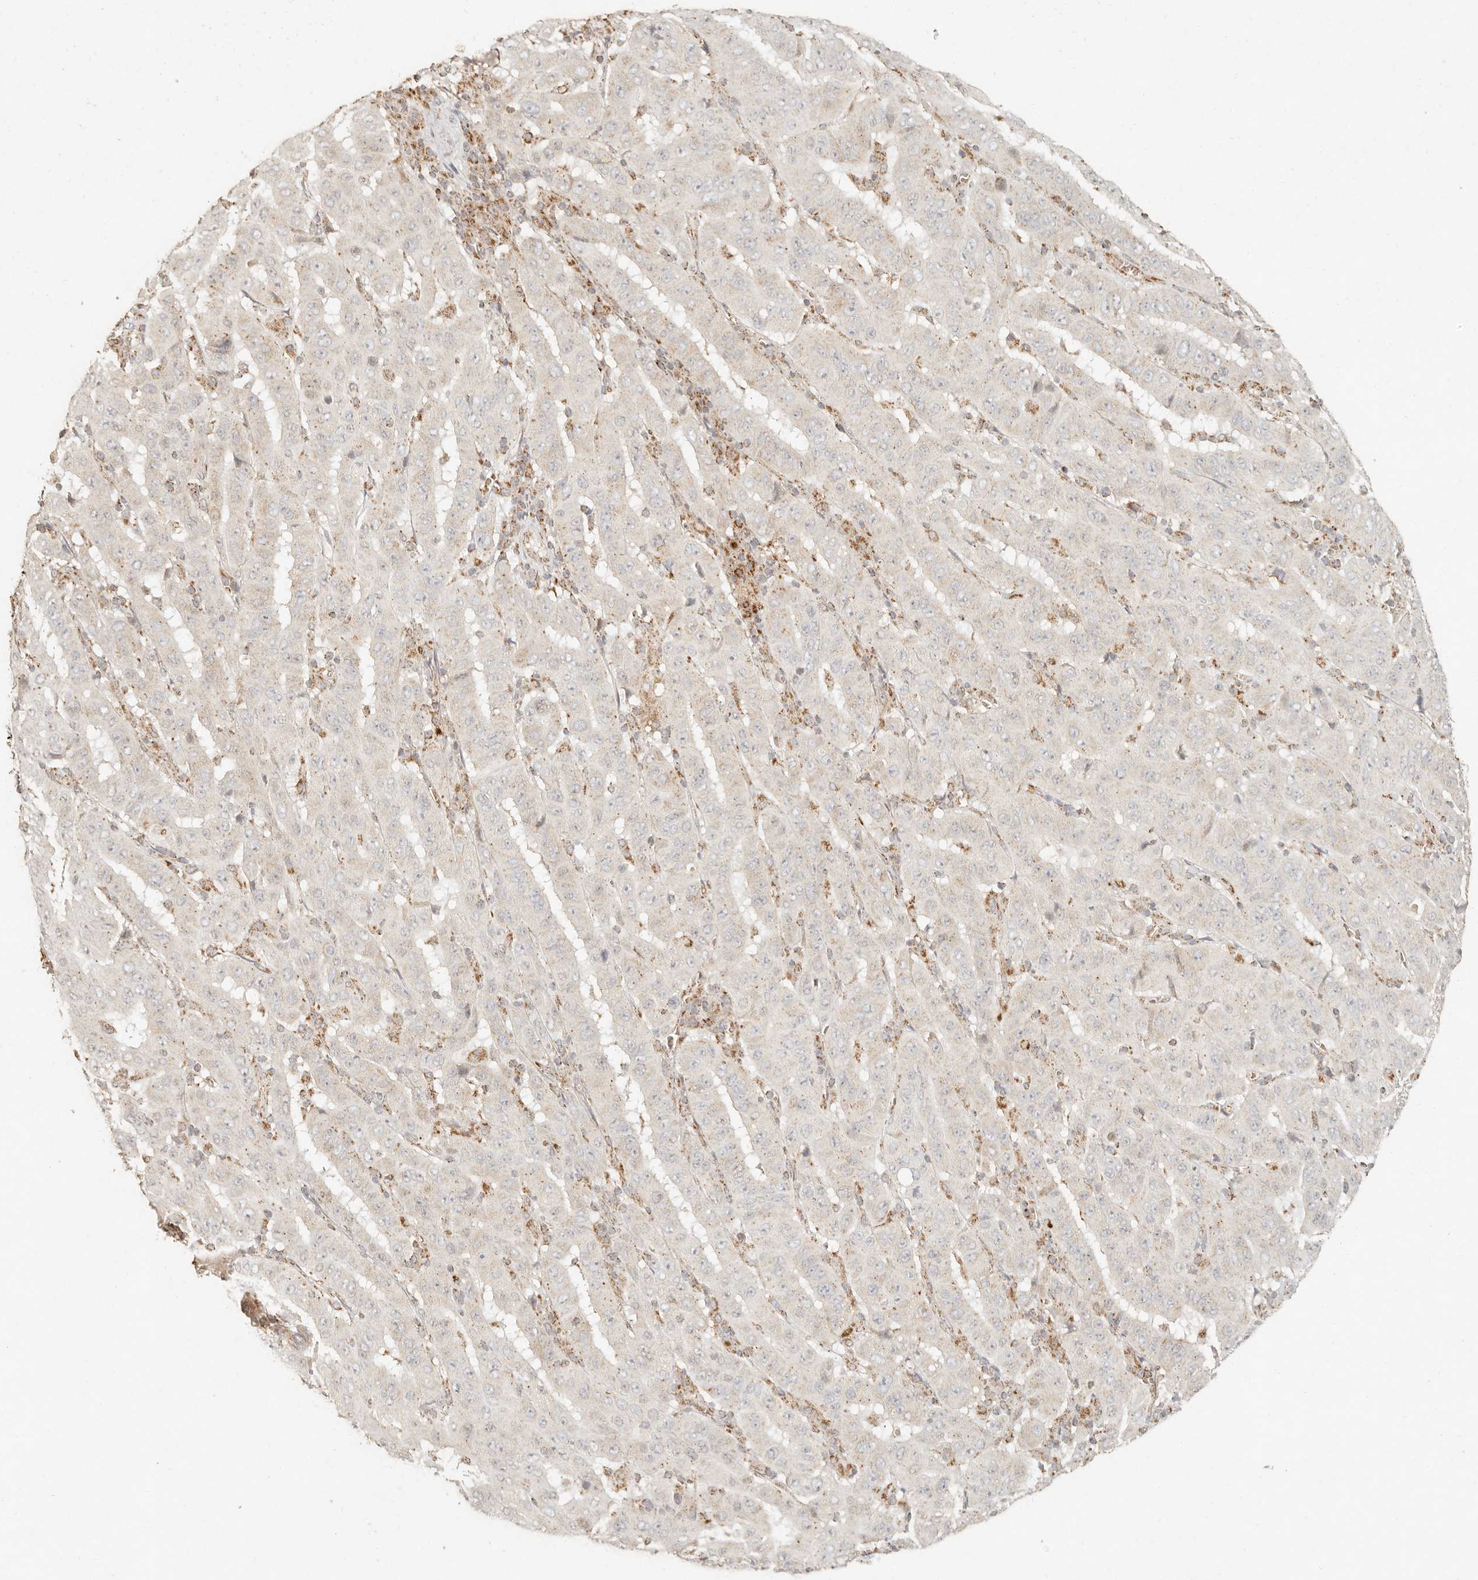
{"staining": {"intensity": "negative", "quantity": "none", "location": "none"}, "tissue": "pancreatic cancer", "cell_type": "Tumor cells", "image_type": "cancer", "snomed": [{"axis": "morphology", "description": "Adenocarcinoma, NOS"}, {"axis": "topography", "description": "Pancreas"}], "caption": "Human pancreatic adenocarcinoma stained for a protein using IHC exhibits no positivity in tumor cells.", "gene": "MRPL55", "patient": {"sex": "male", "age": 63}}